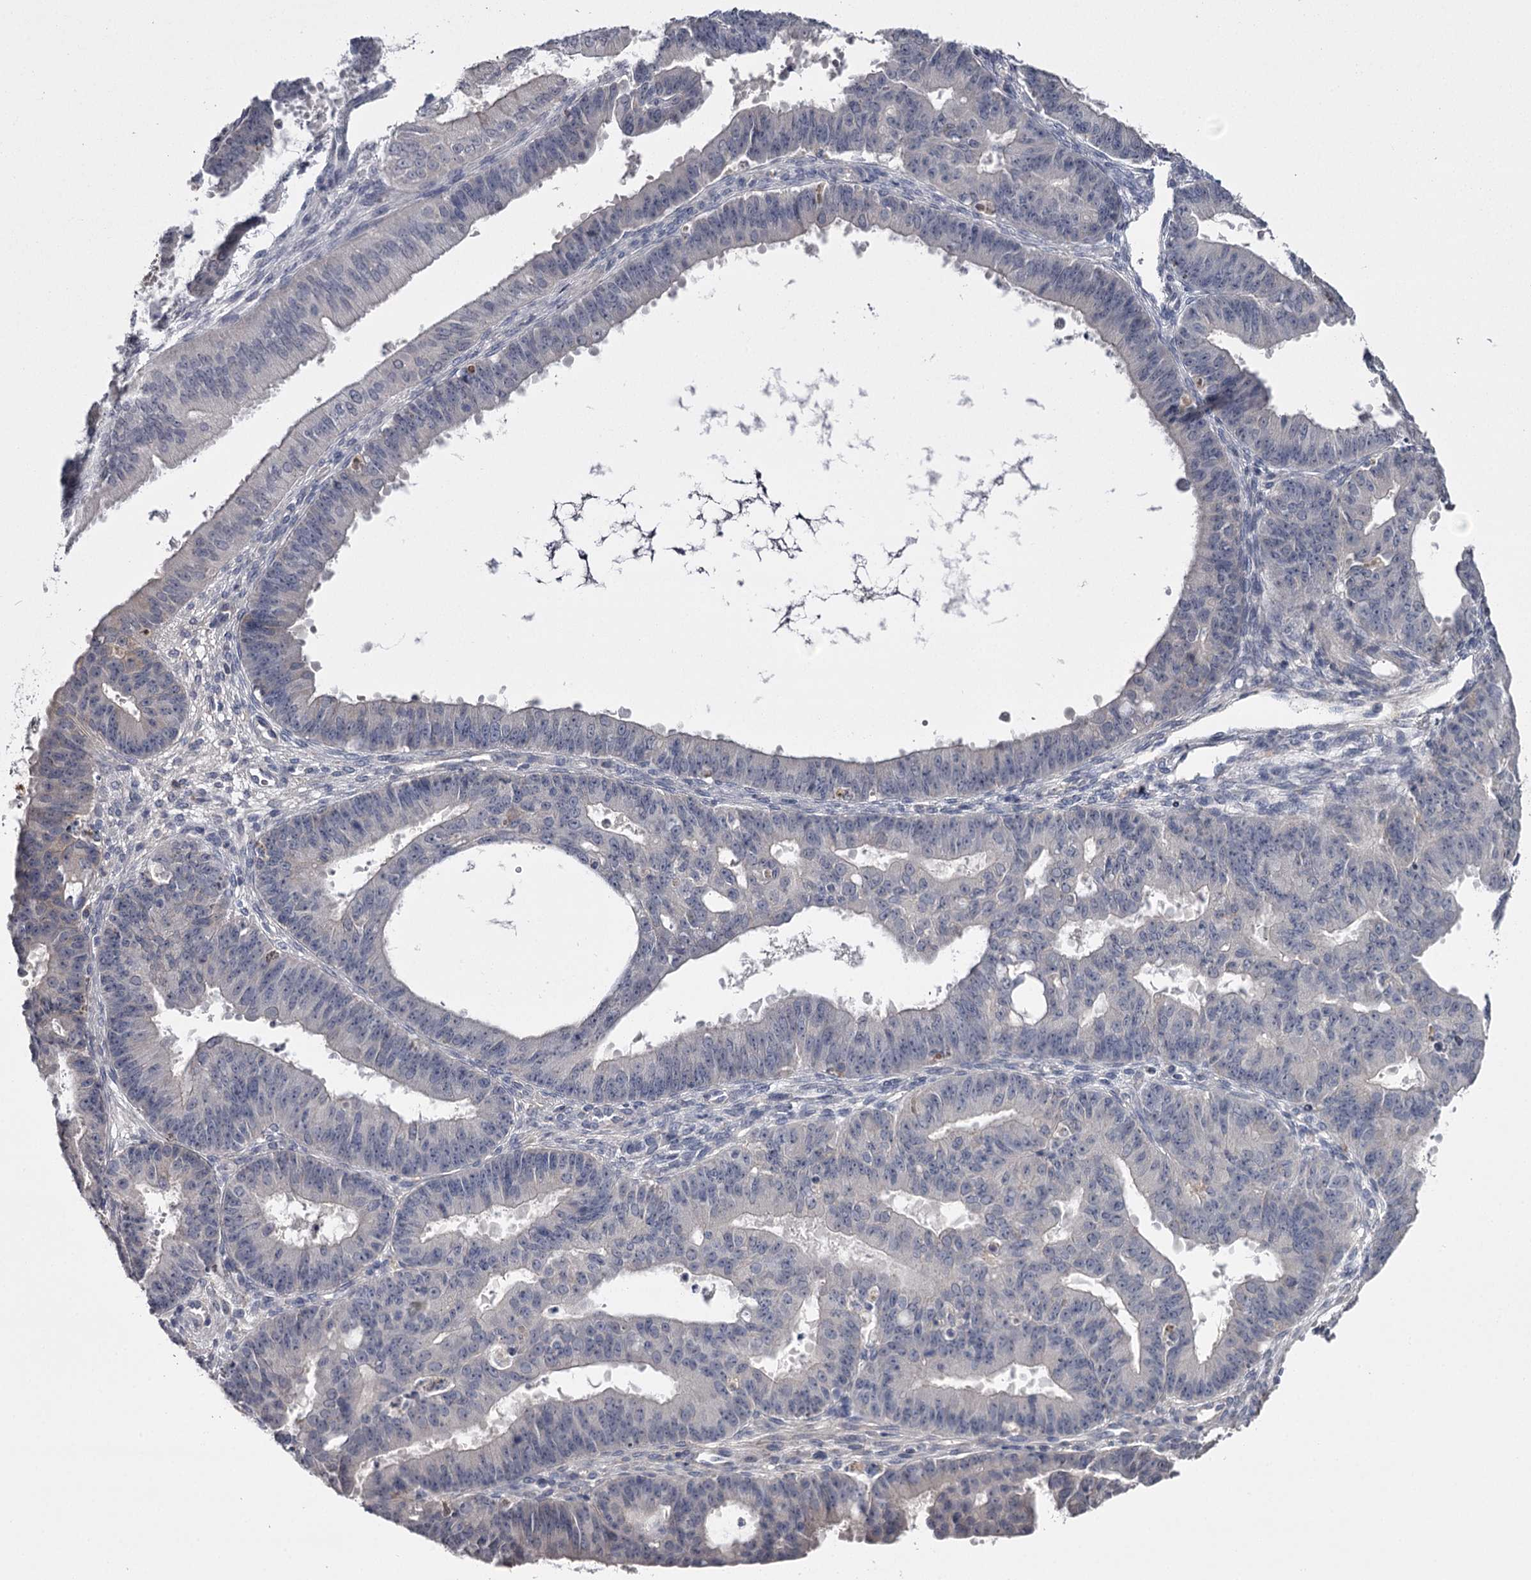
{"staining": {"intensity": "negative", "quantity": "none", "location": "none"}, "tissue": "ovarian cancer", "cell_type": "Tumor cells", "image_type": "cancer", "snomed": [{"axis": "morphology", "description": "Carcinoma, endometroid"}, {"axis": "topography", "description": "Appendix"}, {"axis": "topography", "description": "Ovary"}], "caption": "Tumor cells are negative for brown protein staining in endometroid carcinoma (ovarian).", "gene": "FDXACB1", "patient": {"sex": "female", "age": 42}}